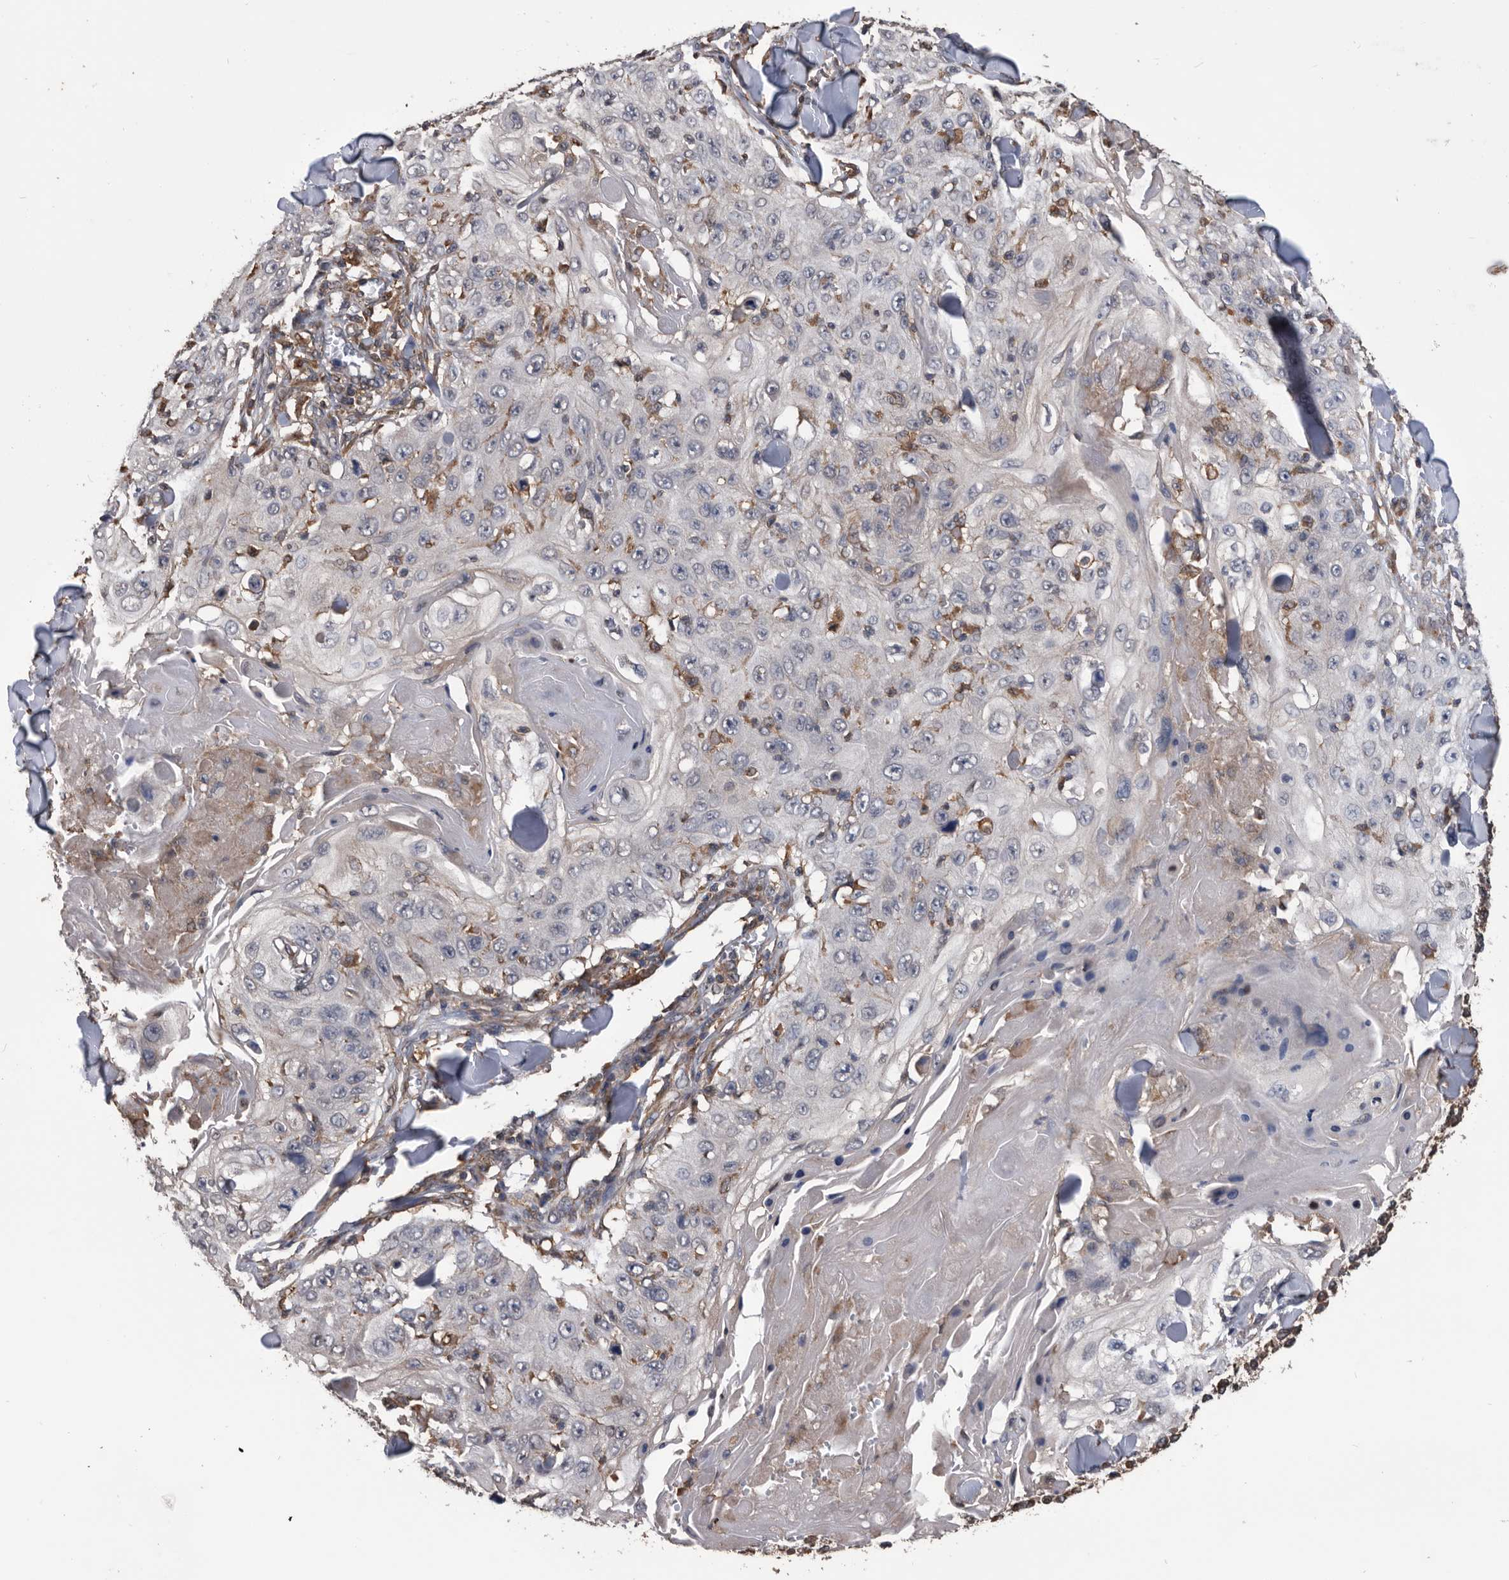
{"staining": {"intensity": "negative", "quantity": "none", "location": "none"}, "tissue": "skin cancer", "cell_type": "Tumor cells", "image_type": "cancer", "snomed": [{"axis": "morphology", "description": "Squamous cell carcinoma, NOS"}, {"axis": "topography", "description": "Skin"}], "caption": "Squamous cell carcinoma (skin) was stained to show a protein in brown. There is no significant expression in tumor cells.", "gene": "NRBP1", "patient": {"sex": "male", "age": 86}}